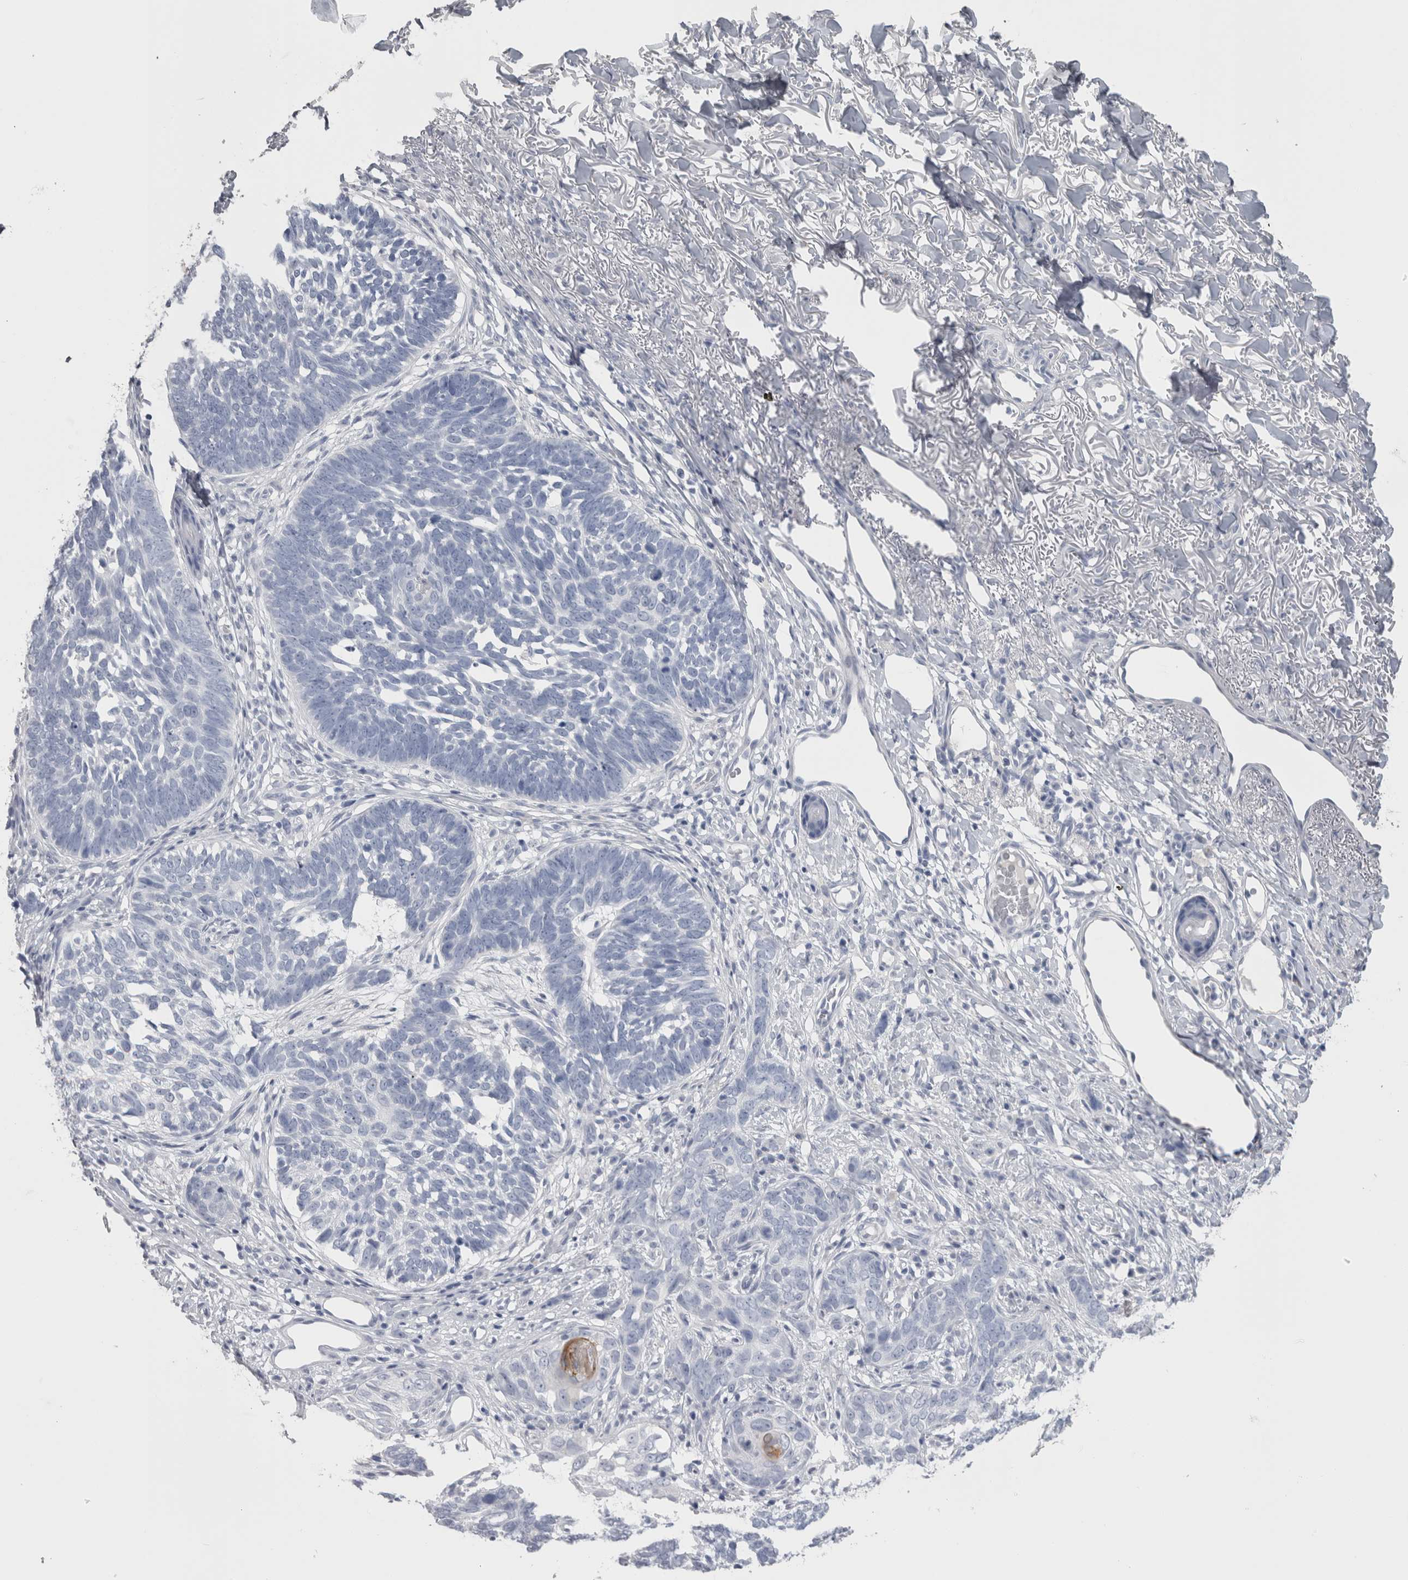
{"staining": {"intensity": "negative", "quantity": "none", "location": "none"}, "tissue": "skin cancer", "cell_type": "Tumor cells", "image_type": "cancer", "snomed": [{"axis": "morphology", "description": "Normal tissue, NOS"}, {"axis": "morphology", "description": "Basal cell carcinoma"}, {"axis": "topography", "description": "Skin"}], "caption": "Immunohistochemistry image of neoplastic tissue: human skin cancer (basal cell carcinoma) stained with DAB (3,3'-diaminobenzidine) exhibits no significant protein staining in tumor cells.", "gene": "MSMB", "patient": {"sex": "male", "age": 77}}